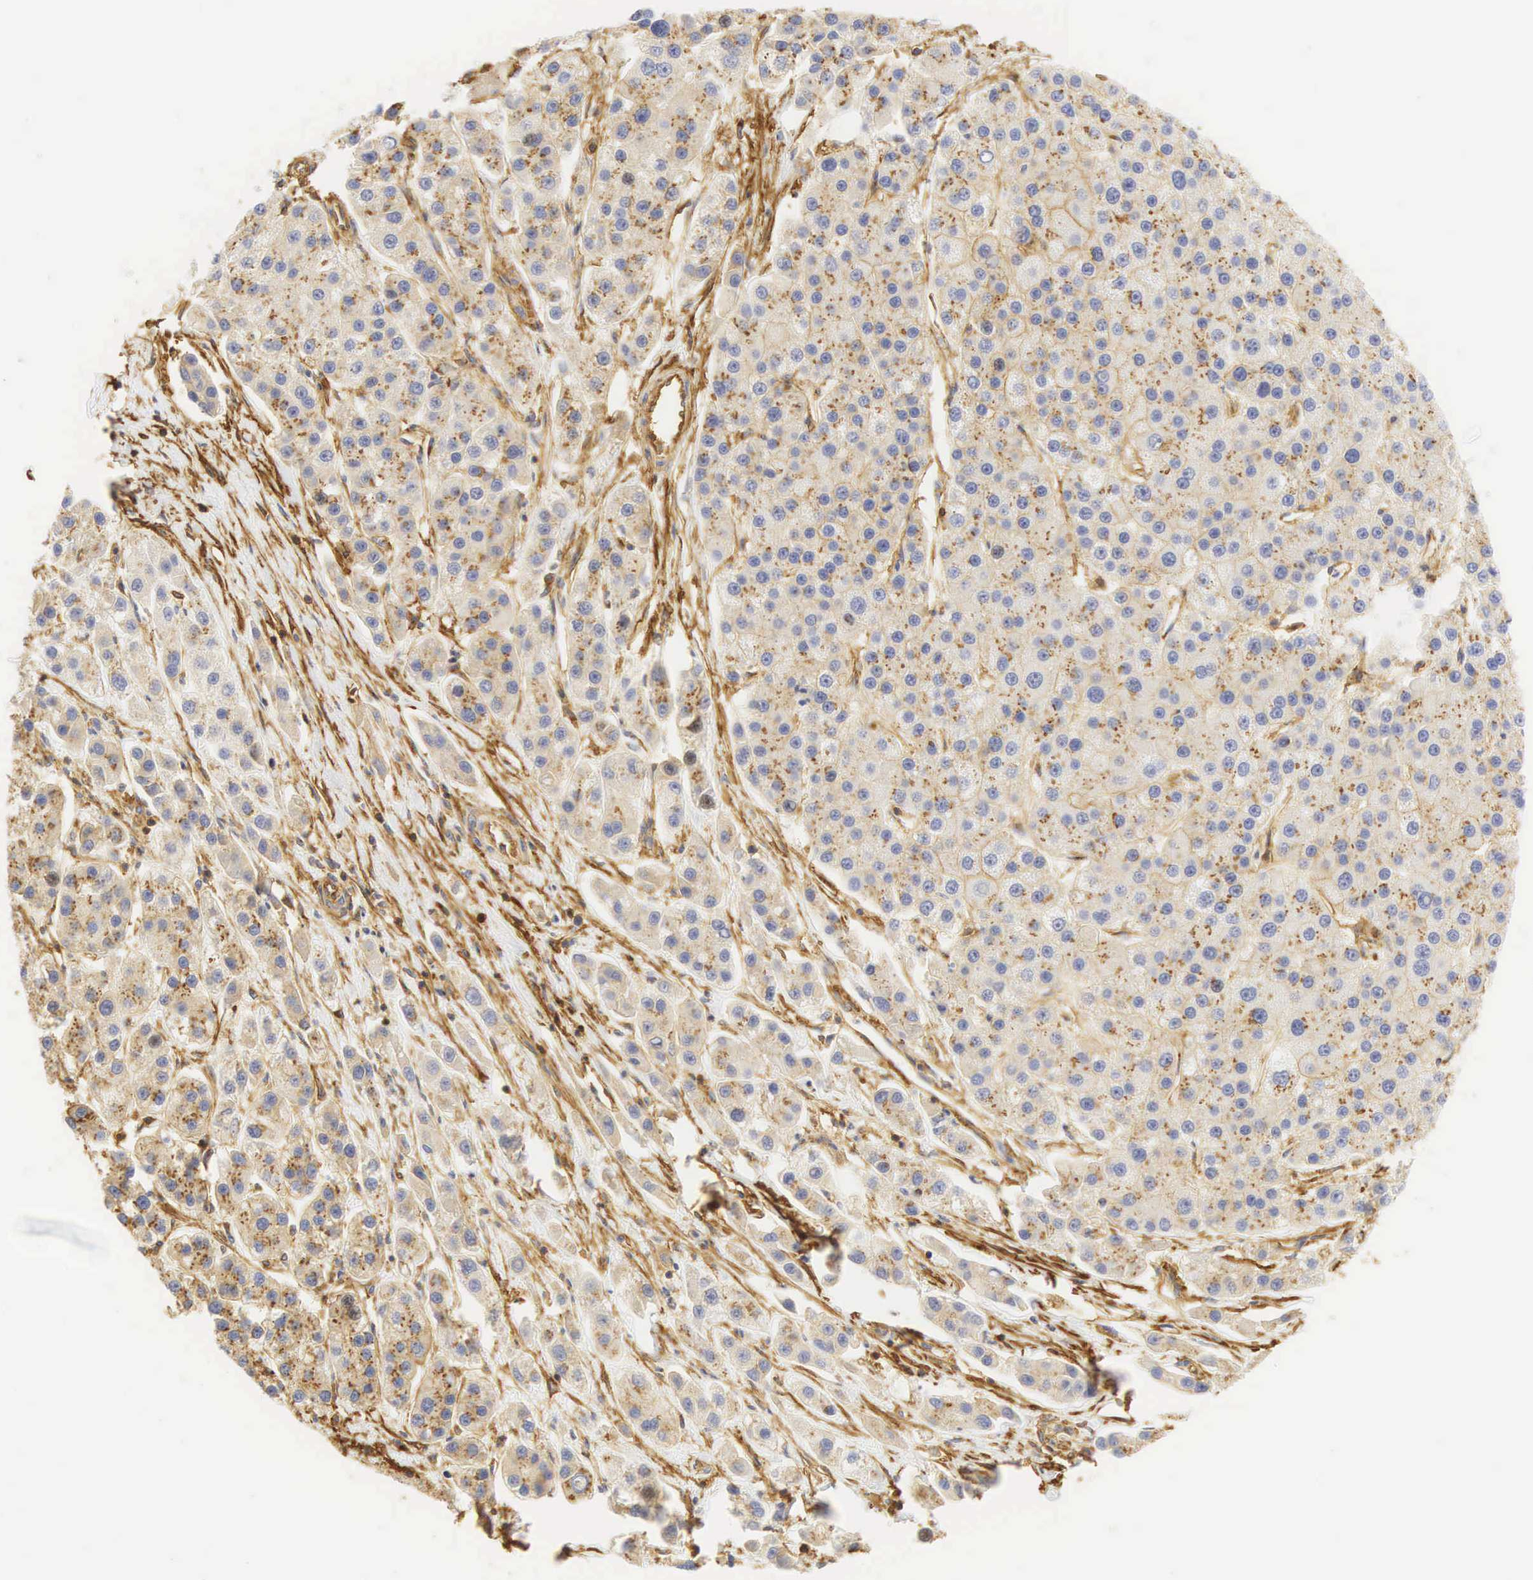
{"staining": {"intensity": "weak", "quantity": "<25%", "location": "cytoplasmic/membranous"}, "tissue": "liver cancer", "cell_type": "Tumor cells", "image_type": "cancer", "snomed": [{"axis": "morphology", "description": "Carcinoma, Hepatocellular, NOS"}, {"axis": "topography", "description": "Liver"}], "caption": "Liver cancer stained for a protein using immunohistochemistry exhibits no positivity tumor cells.", "gene": "CD99", "patient": {"sex": "female", "age": 85}}